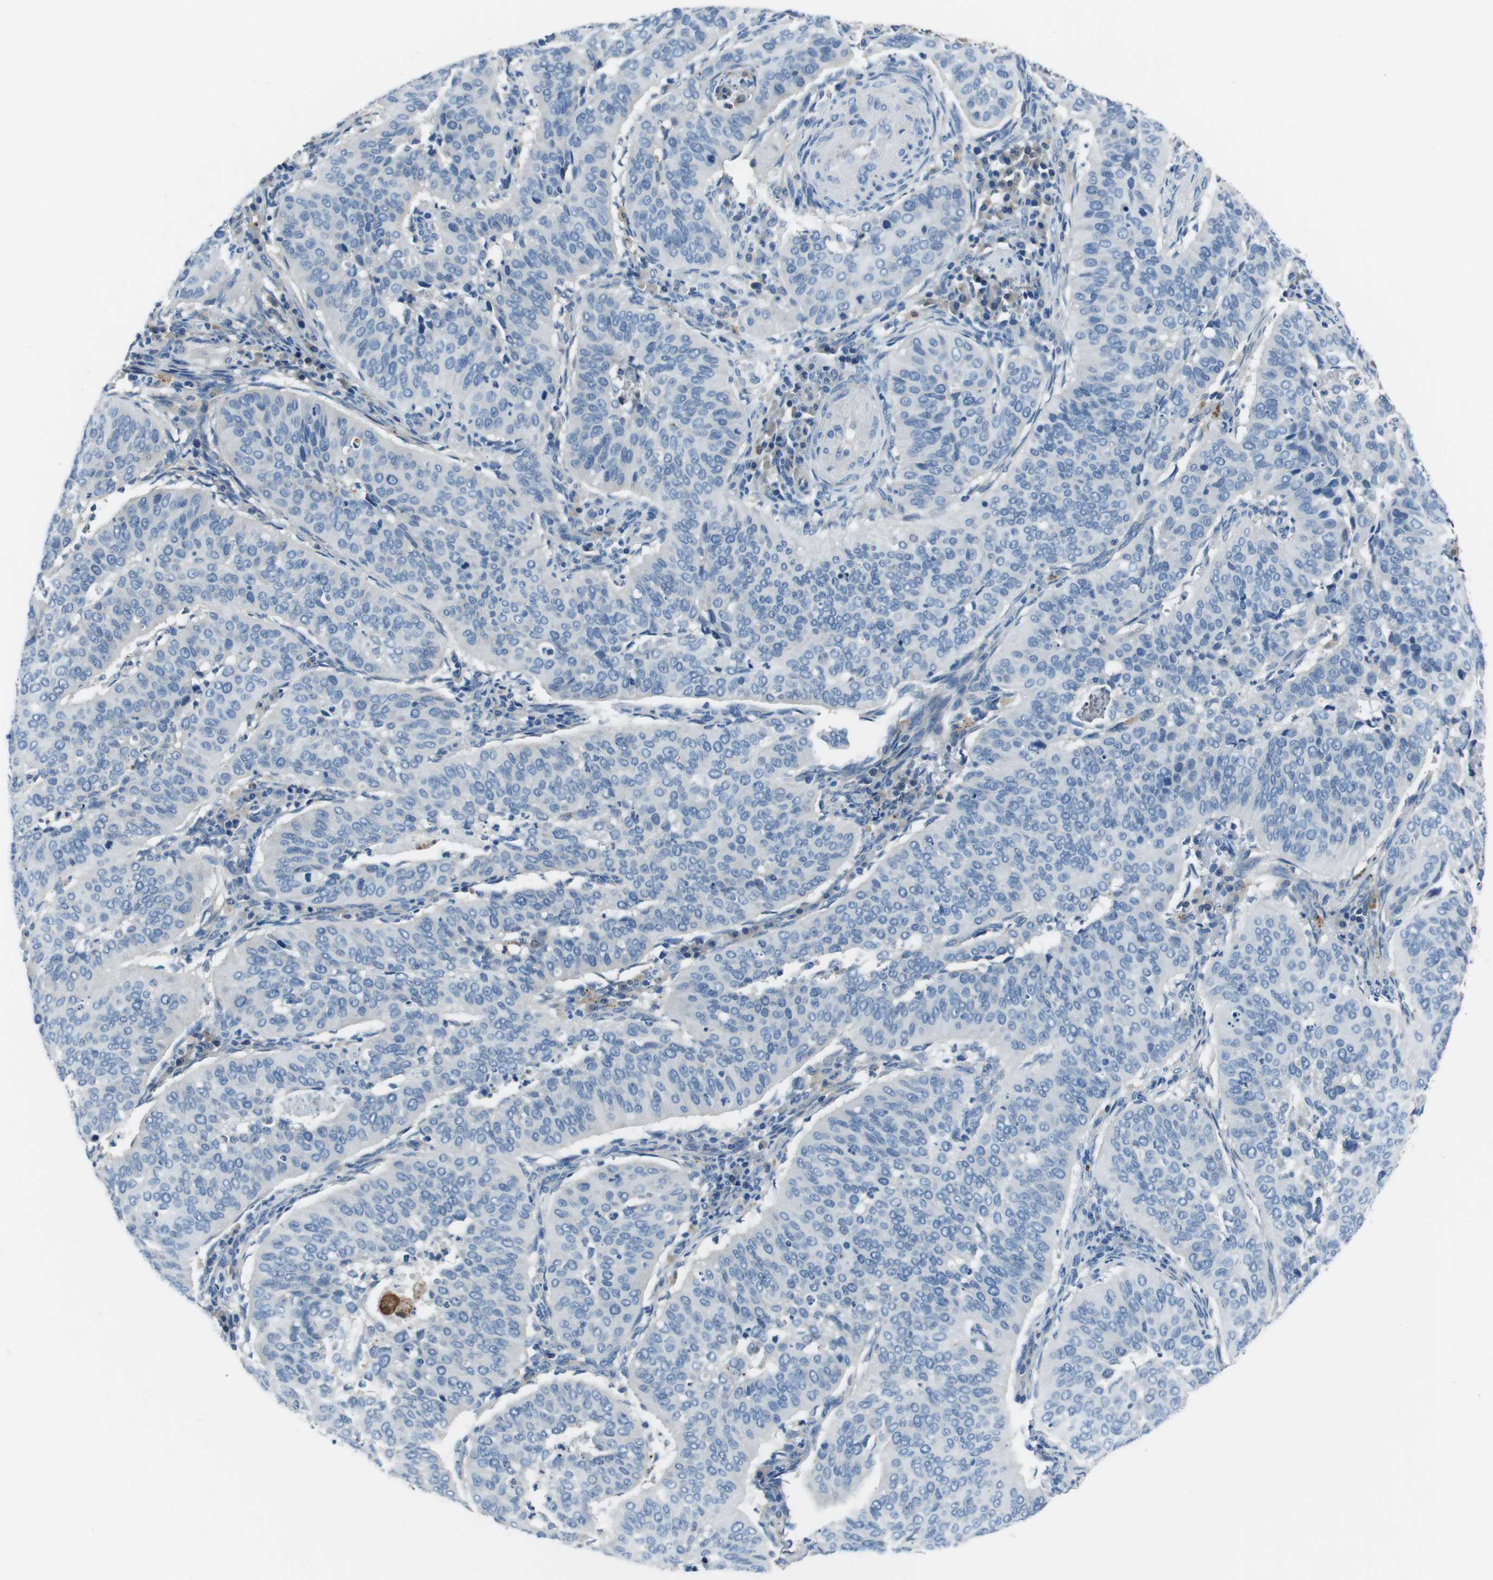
{"staining": {"intensity": "negative", "quantity": "none", "location": "none"}, "tissue": "cervical cancer", "cell_type": "Tumor cells", "image_type": "cancer", "snomed": [{"axis": "morphology", "description": "Normal tissue, NOS"}, {"axis": "morphology", "description": "Squamous cell carcinoma, NOS"}, {"axis": "topography", "description": "Cervix"}], "caption": "Immunohistochemistry (IHC) of cervical squamous cell carcinoma shows no positivity in tumor cells. (DAB immunohistochemistry with hematoxylin counter stain).", "gene": "TULP3", "patient": {"sex": "female", "age": 39}}